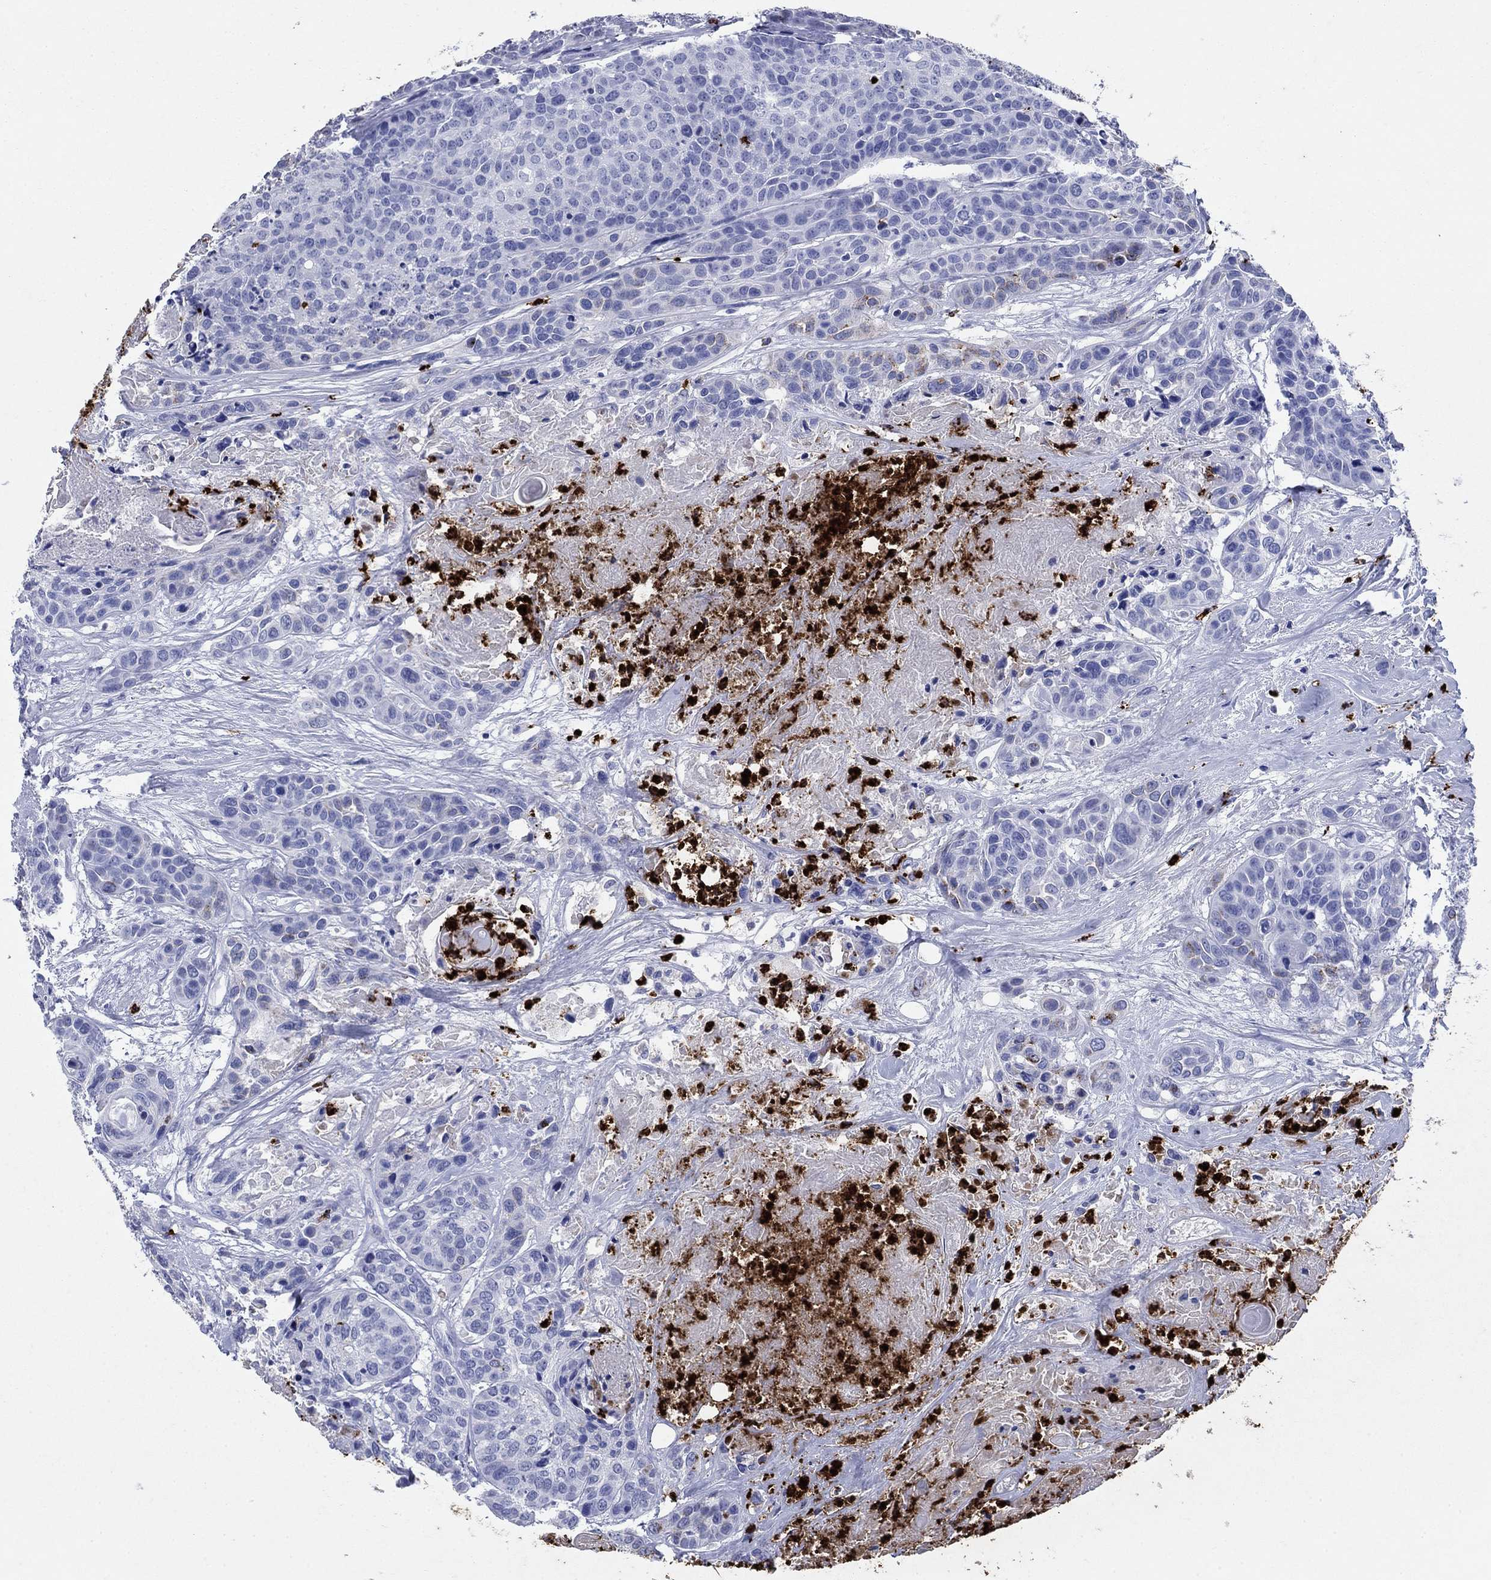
{"staining": {"intensity": "negative", "quantity": "none", "location": "none"}, "tissue": "head and neck cancer", "cell_type": "Tumor cells", "image_type": "cancer", "snomed": [{"axis": "morphology", "description": "Squamous cell carcinoma, NOS"}, {"axis": "topography", "description": "Oral tissue"}, {"axis": "topography", "description": "Head-Neck"}], "caption": "Human squamous cell carcinoma (head and neck) stained for a protein using IHC shows no expression in tumor cells.", "gene": "AZU1", "patient": {"sex": "male", "age": 56}}